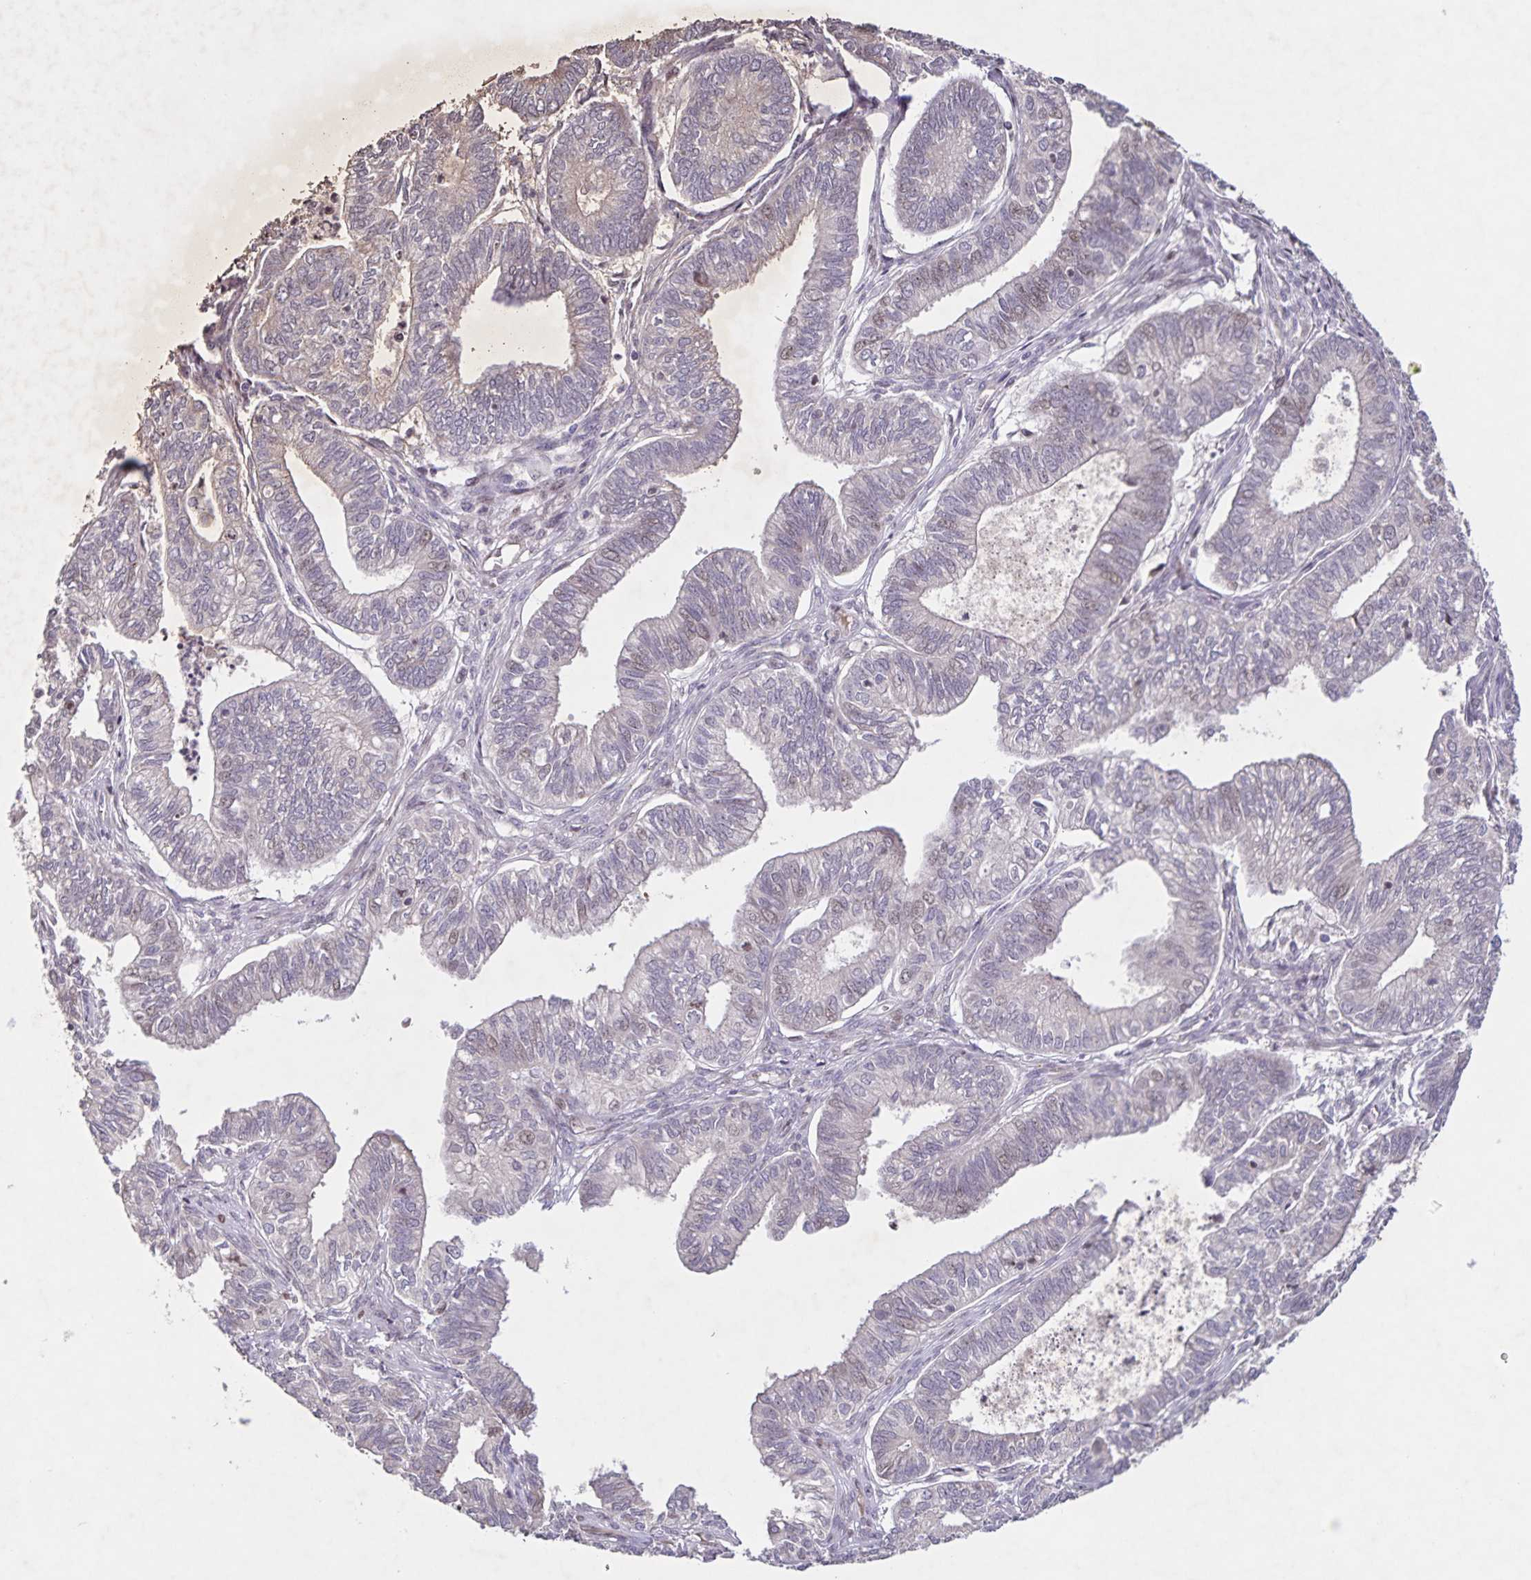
{"staining": {"intensity": "weak", "quantity": "<25%", "location": "nuclear"}, "tissue": "ovarian cancer", "cell_type": "Tumor cells", "image_type": "cancer", "snomed": [{"axis": "morphology", "description": "Carcinoma, endometroid"}, {"axis": "topography", "description": "Ovary"}], "caption": "High magnification brightfield microscopy of ovarian cancer (endometroid carcinoma) stained with DAB (brown) and counterstained with hematoxylin (blue): tumor cells show no significant positivity.", "gene": "GDF2", "patient": {"sex": "female", "age": 64}}